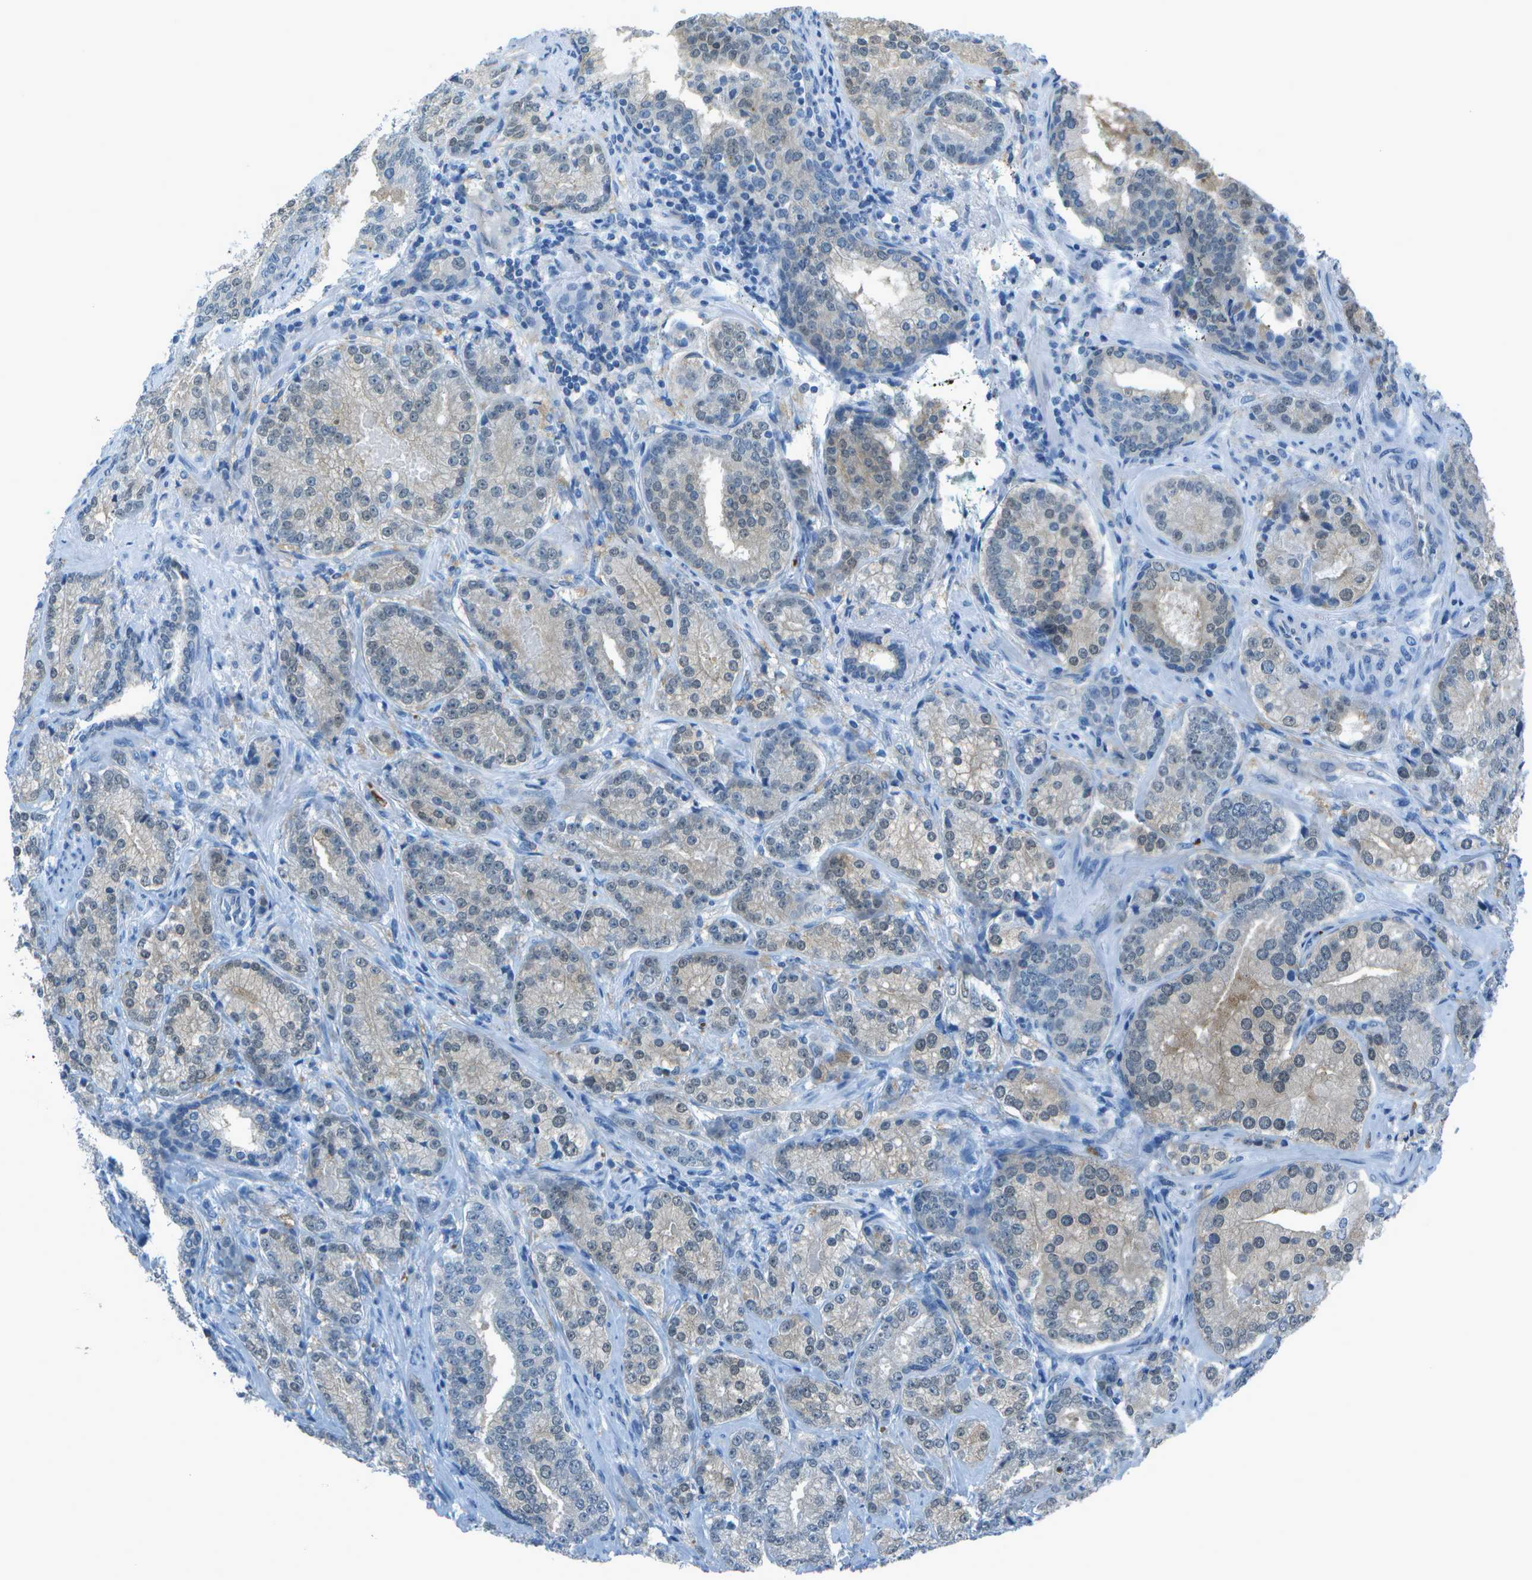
{"staining": {"intensity": "weak", "quantity": "<25%", "location": "cytoplasmic/membranous,nuclear"}, "tissue": "prostate cancer", "cell_type": "Tumor cells", "image_type": "cancer", "snomed": [{"axis": "morphology", "description": "Adenocarcinoma, High grade"}, {"axis": "topography", "description": "Prostate"}], "caption": "This micrograph is of prostate cancer (adenocarcinoma (high-grade)) stained with IHC to label a protein in brown with the nuclei are counter-stained blue. There is no positivity in tumor cells.", "gene": "ASL", "patient": {"sex": "male", "age": 61}}